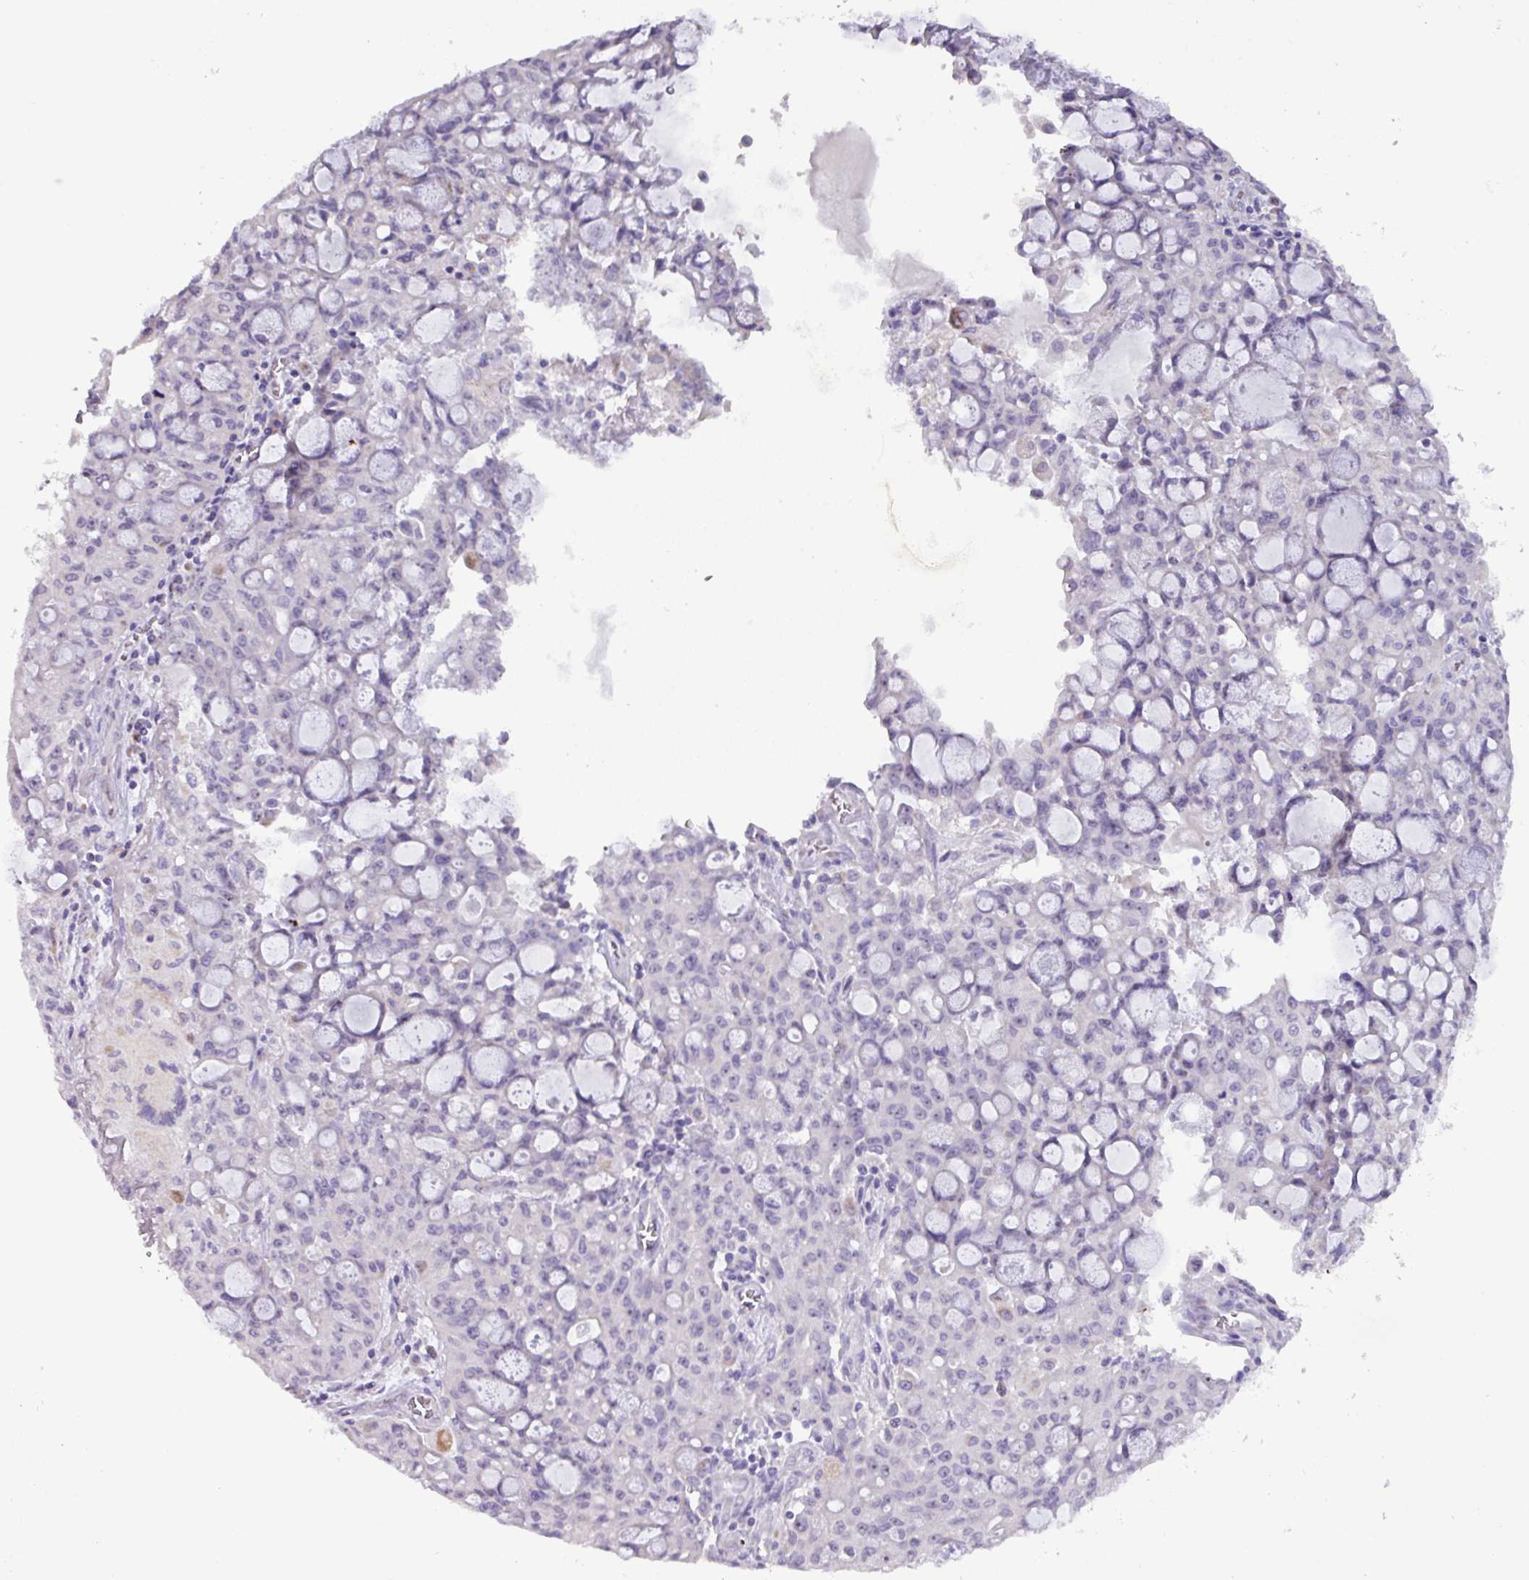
{"staining": {"intensity": "negative", "quantity": "none", "location": "none"}, "tissue": "lung cancer", "cell_type": "Tumor cells", "image_type": "cancer", "snomed": [{"axis": "morphology", "description": "Adenocarcinoma, NOS"}, {"axis": "topography", "description": "Lung"}], "caption": "Tumor cells show no significant expression in adenocarcinoma (lung).", "gene": "MT-ND4", "patient": {"sex": "female", "age": 44}}